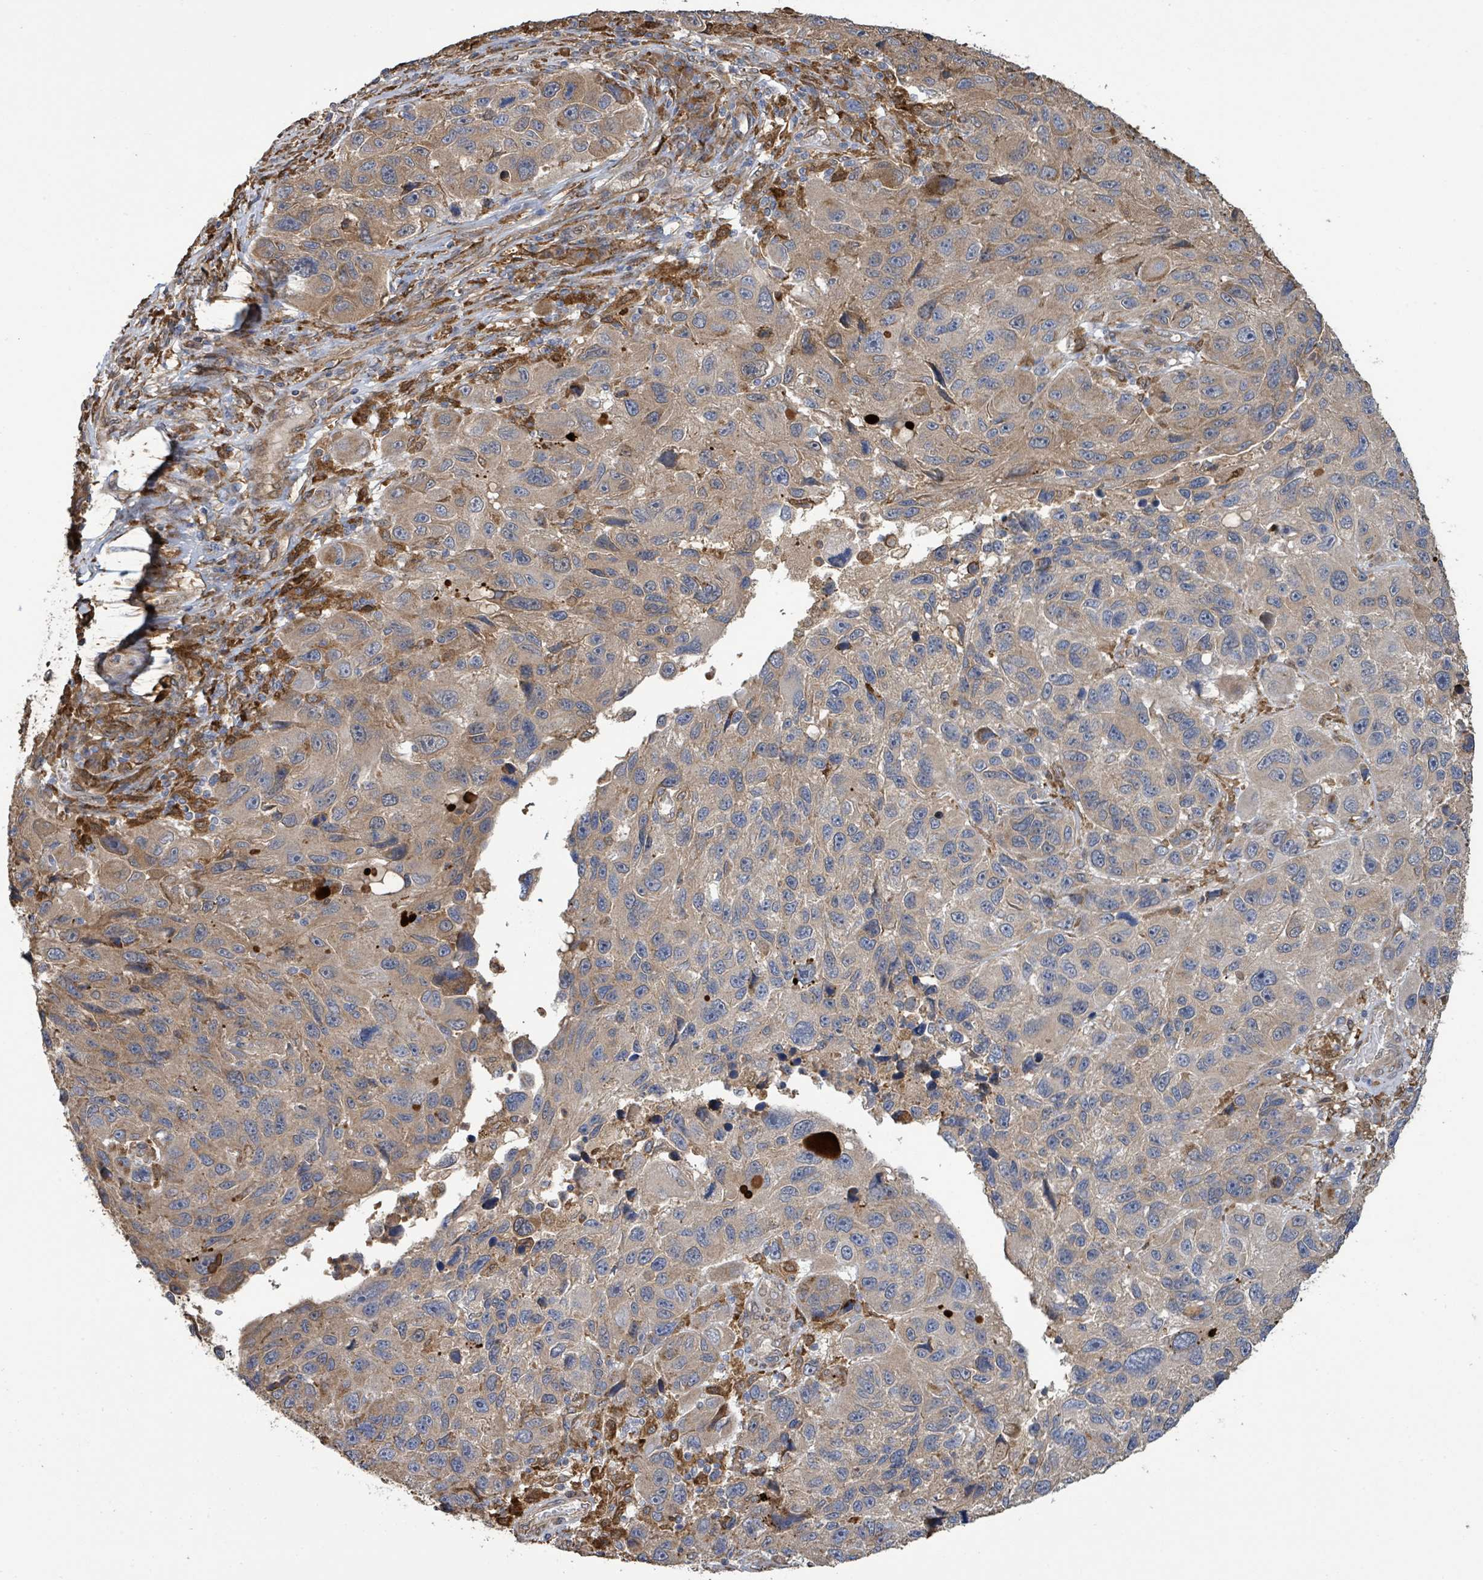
{"staining": {"intensity": "weak", "quantity": "25%-75%", "location": "cytoplasmic/membranous"}, "tissue": "melanoma", "cell_type": "Tumor cells", "image_type": "cancer", "snomed": [{"axis": "morphology", "description": "Malignant melanoma, NOS"}, {"axis": "topography", "description": "Skin"}], "caption": "Immunohistochemistry photomicrograph of neoplastic tissue: human malignant melanoma stained using immunohistochemistry reveals low levels of weak protein expression localized specifically in the cytoplasmic/membranous of tumor cells, appearing as a cytoplasmic/membranous brown color.", "gene": "ARPIN", "patient": {"sex": "male", "age": 53}}